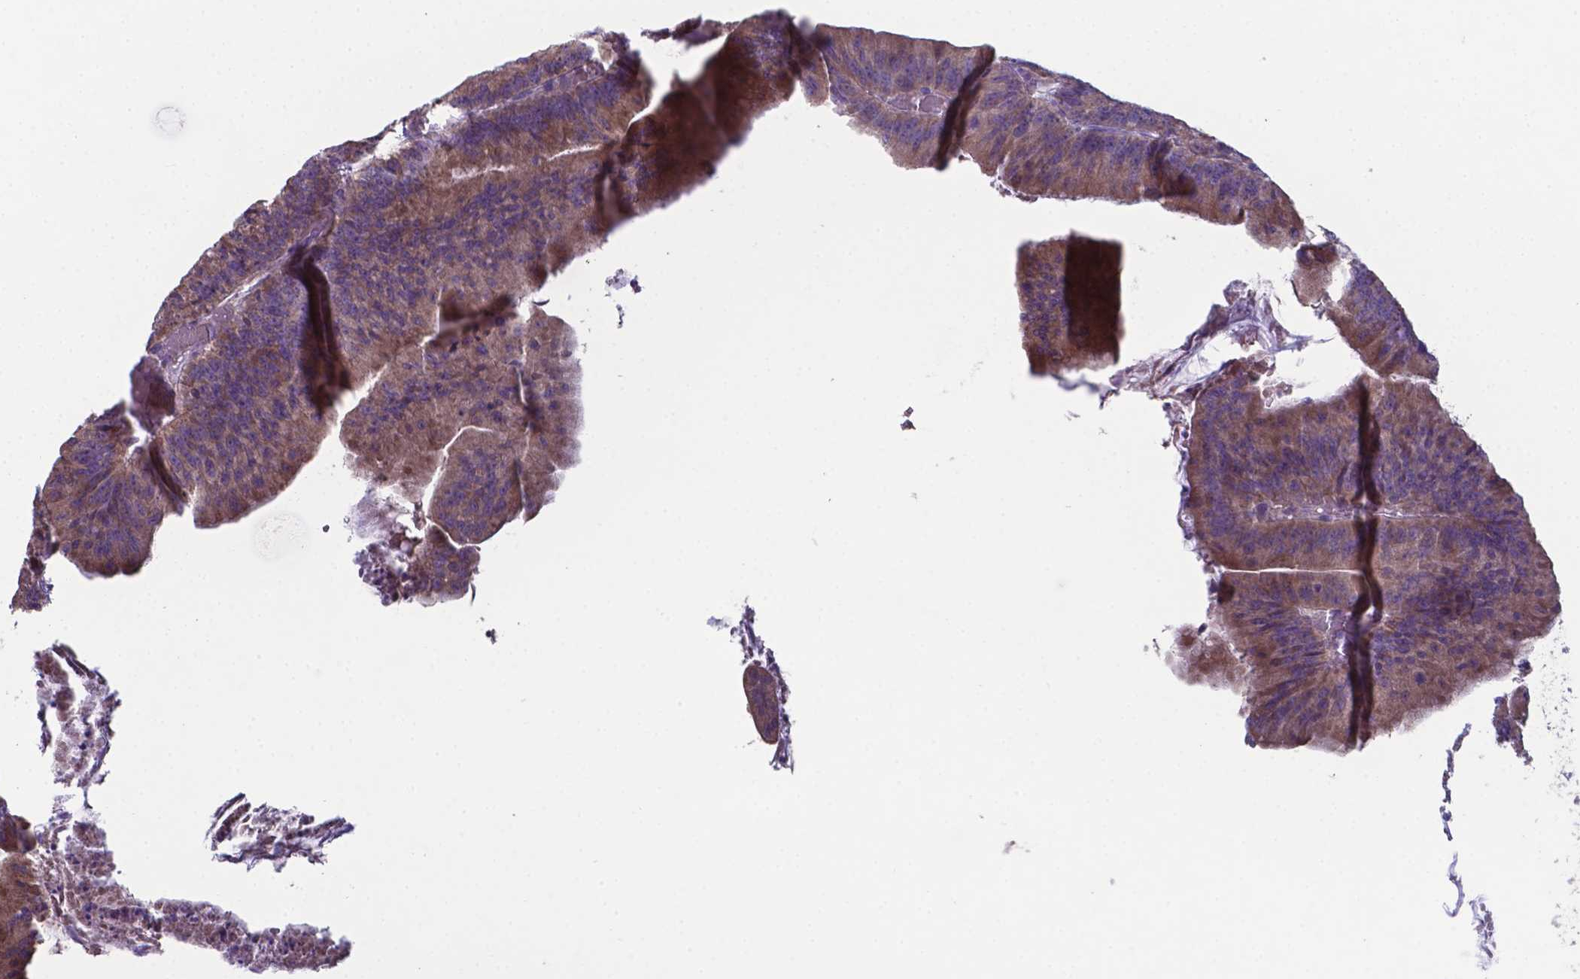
{"staining": {"intensity": "moderate", "quantity": ">75%", "location": "cytoplasmic/membranous"}, "tissue": "colorectal cancer", "cell_type": "Tumor cells", "image_type": "cancer", "snomed": [{"axis": "morphology", "description": "Adenocarcinoma, NOS"}, {"axis": "topography", "description": "Colon"}], "caption": "The micrograph demonstrates staining of colorectal adenocarcinoma, revealing moderate cytoplasmic/membranous protein expression (brown color) within tumor cells.", "gene": "TYRO3", "patient": {"sex": "female", "age": 78}}